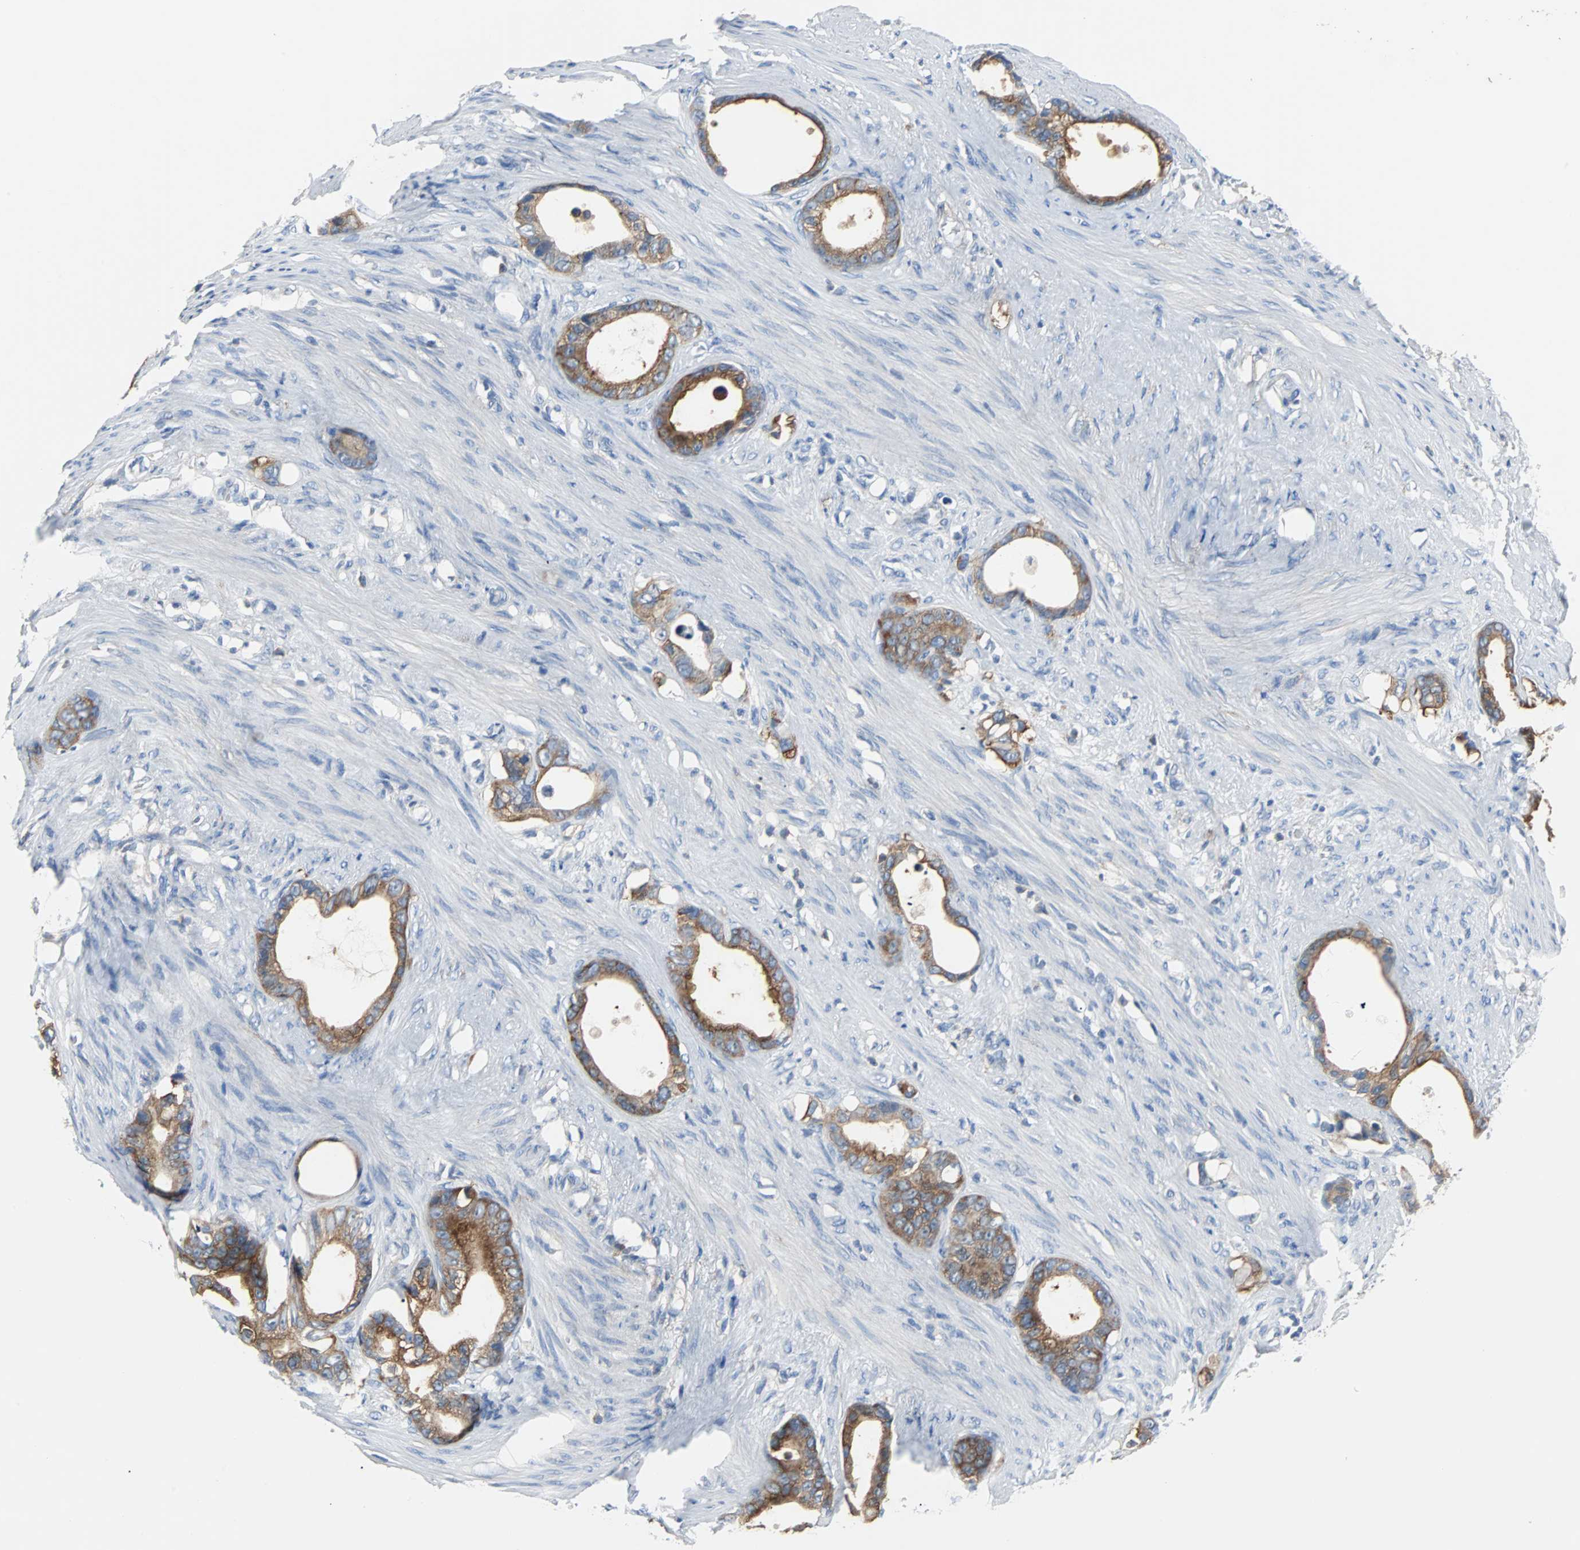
{"staining": {"intensity": "moderate", "quantity": ">75%", "location": "cytoplasmic/membranous"}, "tissue": "stomach cancer", "cell_type": "Tumor cells", "image_type": "cancer", "snomed": [{"axis": "morphology", "description": "Adenocarcinoma, NOS"}, {"axis": "topography", "description": "Stomach"}], "caption": "Tumor cells show medium levels of moderate cytoplasmic/membranous staining in about >75% of cells in adenocarcinoma (stomach). (IHC, brightfield microscopy, high magnification).", "gene": "TSC22D4", "patient": {"sex": "female", "age": 75}}